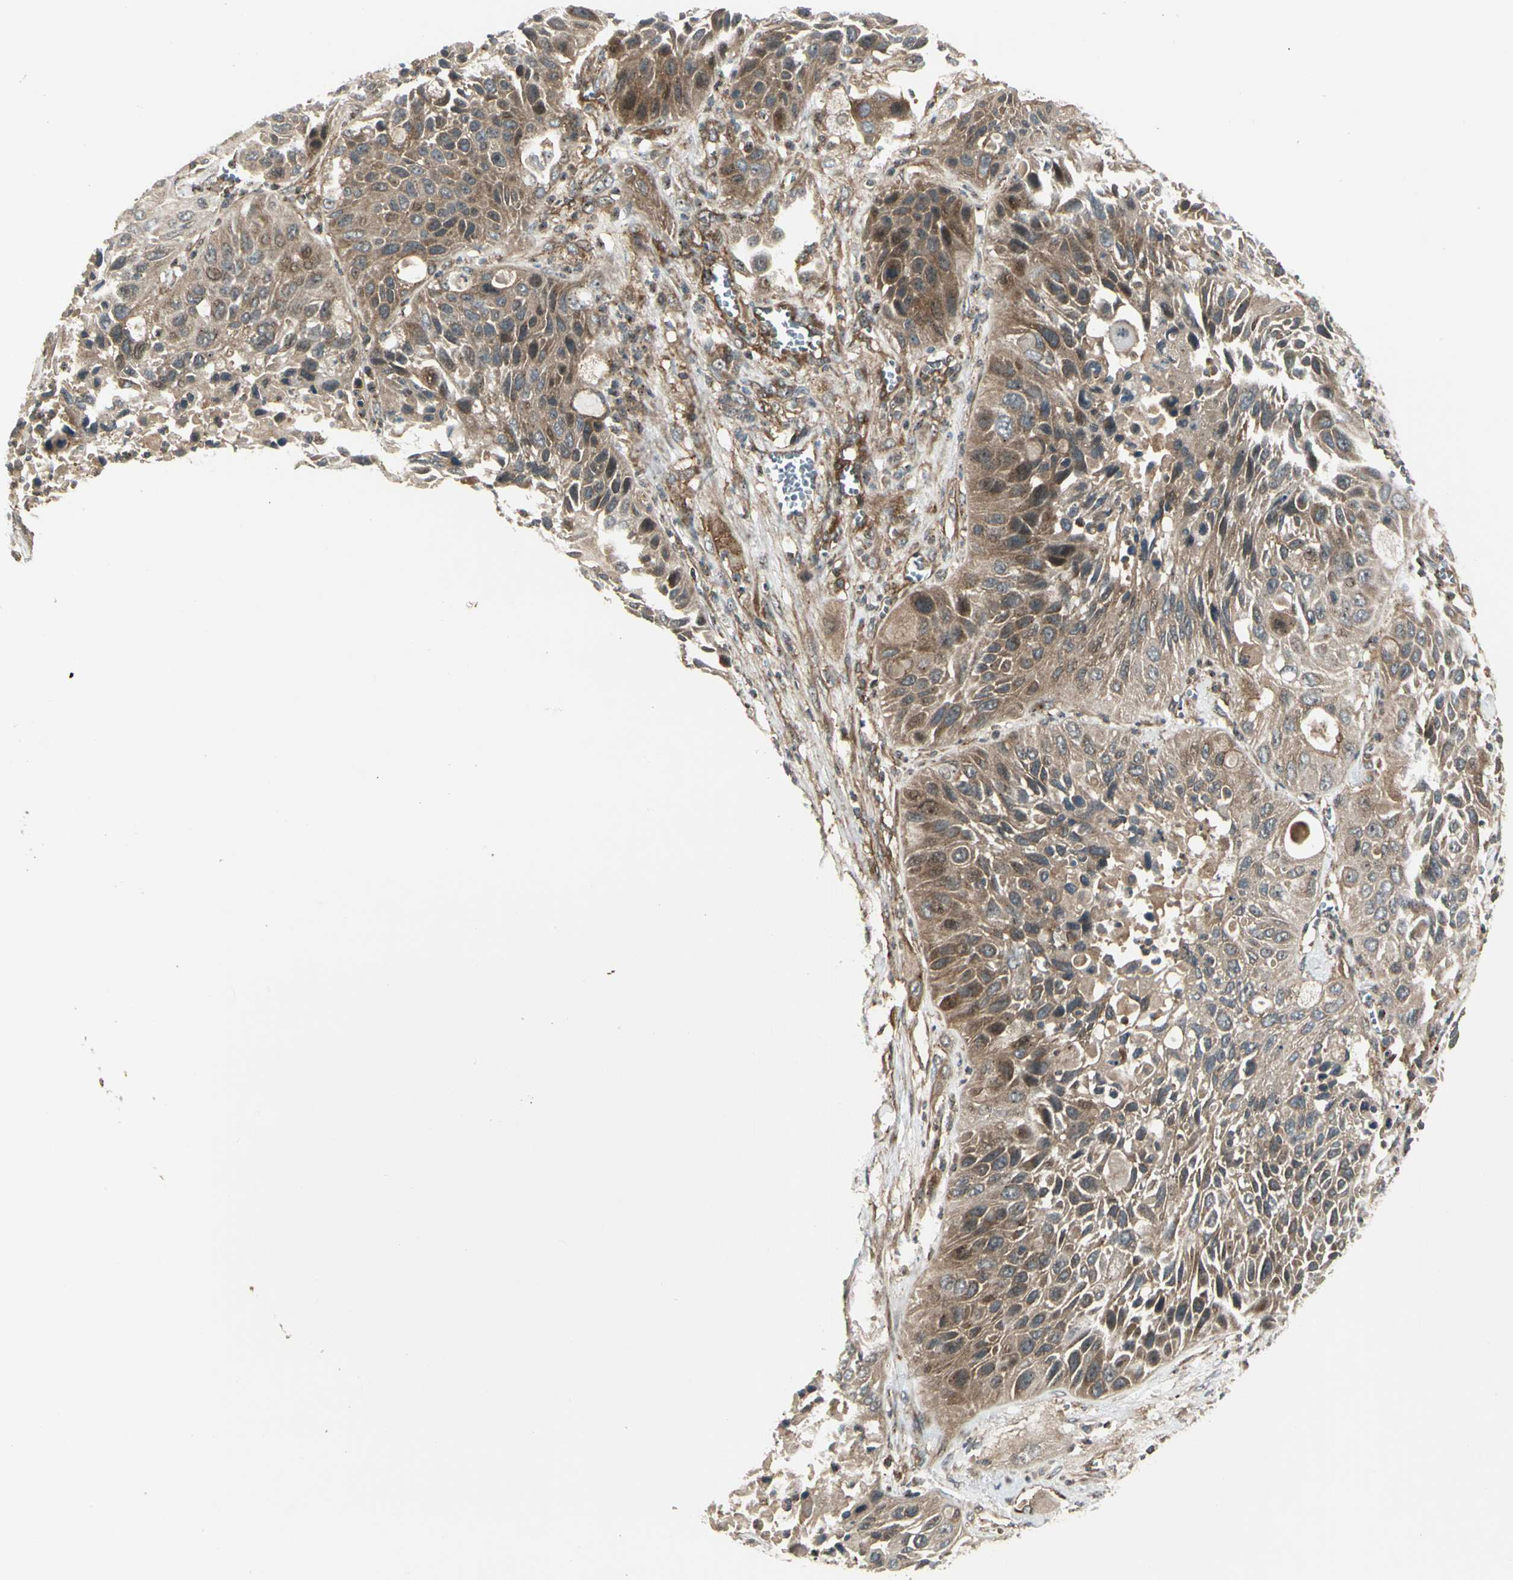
{"staining": {"intensity": "moderate", "quantity": ">75%", "location": "cytoplasmic/membranous"}, "tissue": "lung cancer", "cell_type": "Tumor cells", "image_type": "cancer", "snomed": [{"axis": "morphology", "description": "Squamous cell carcinoma, NOS"}, {"axis": "topography", "description": "Lung"}], "caption": "Lung squamous cell carcinoma stained with a protein marker reveals moderate staining in tumor cells.", "gene": "FKBP15", "patient": {"sex": "female", "age": 76}}